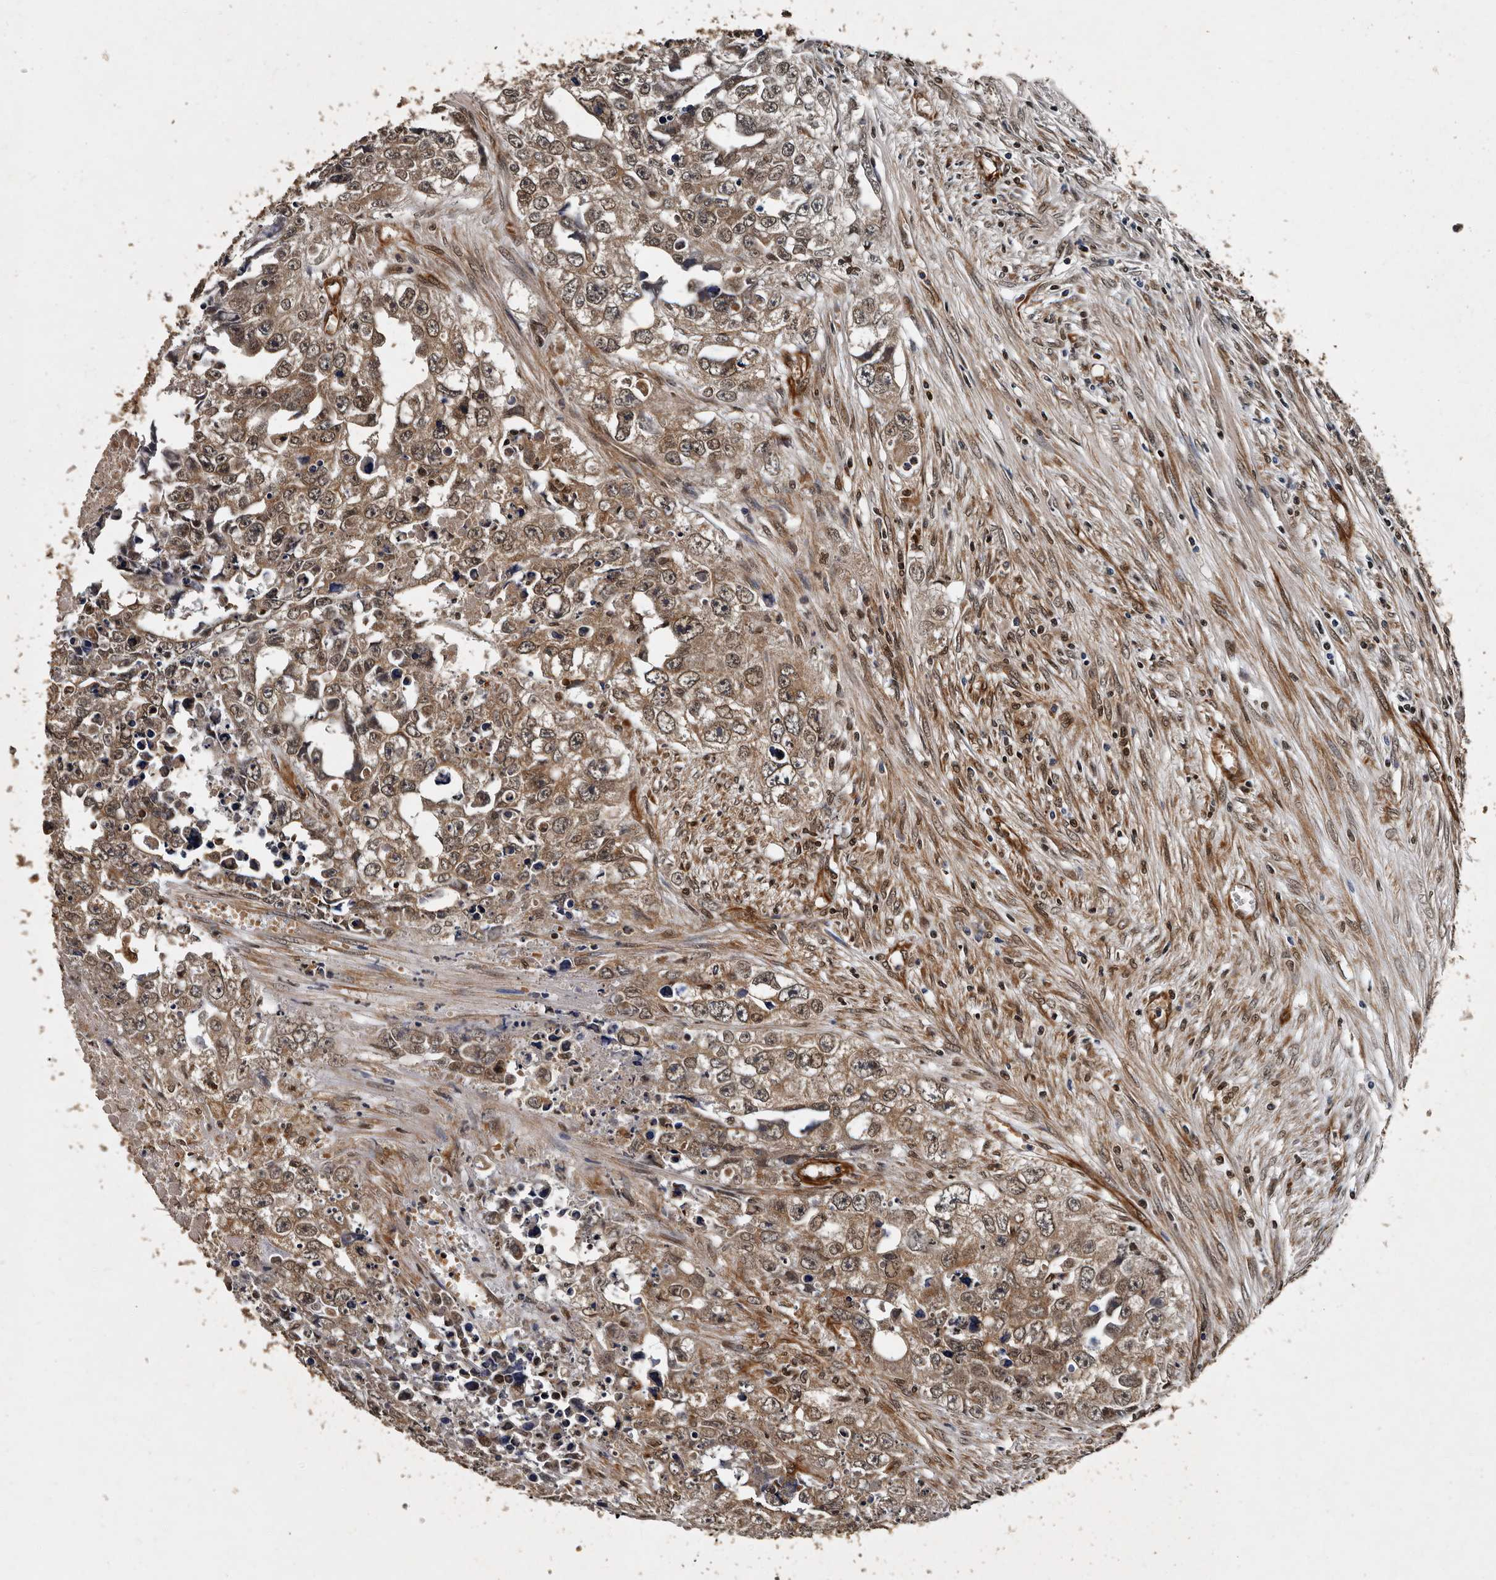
{"staining": {"intensity": "moderate", "quantity": ">75%", "location": "cytoplasmic/membranous,nuclear"}, "tissue": "testis cancer", "cell_type": "Tumor cells", "image_type": "cancer", "snomed": [{"axis": "morphology", "description": "Seminoma, NOS"}, {"axis": "morphology", "description": "Carcinoma, Embryonal, NOS"}, {"axis": "topography", "description": "Testis"}], "caption": "Immunohistochemistry micrograph of neoplastic tissue: testis embryonal carcinoma stained using IHC shows medium levels of moderate protein expression localized specifically in the cytoplasmic/membranous and nuclear of tumor cells, appearing as a cytoplasmic/membranous and nuclear brown color.", "gene": "CPNE3", "patient": {"sex": "male", "age": 43}}